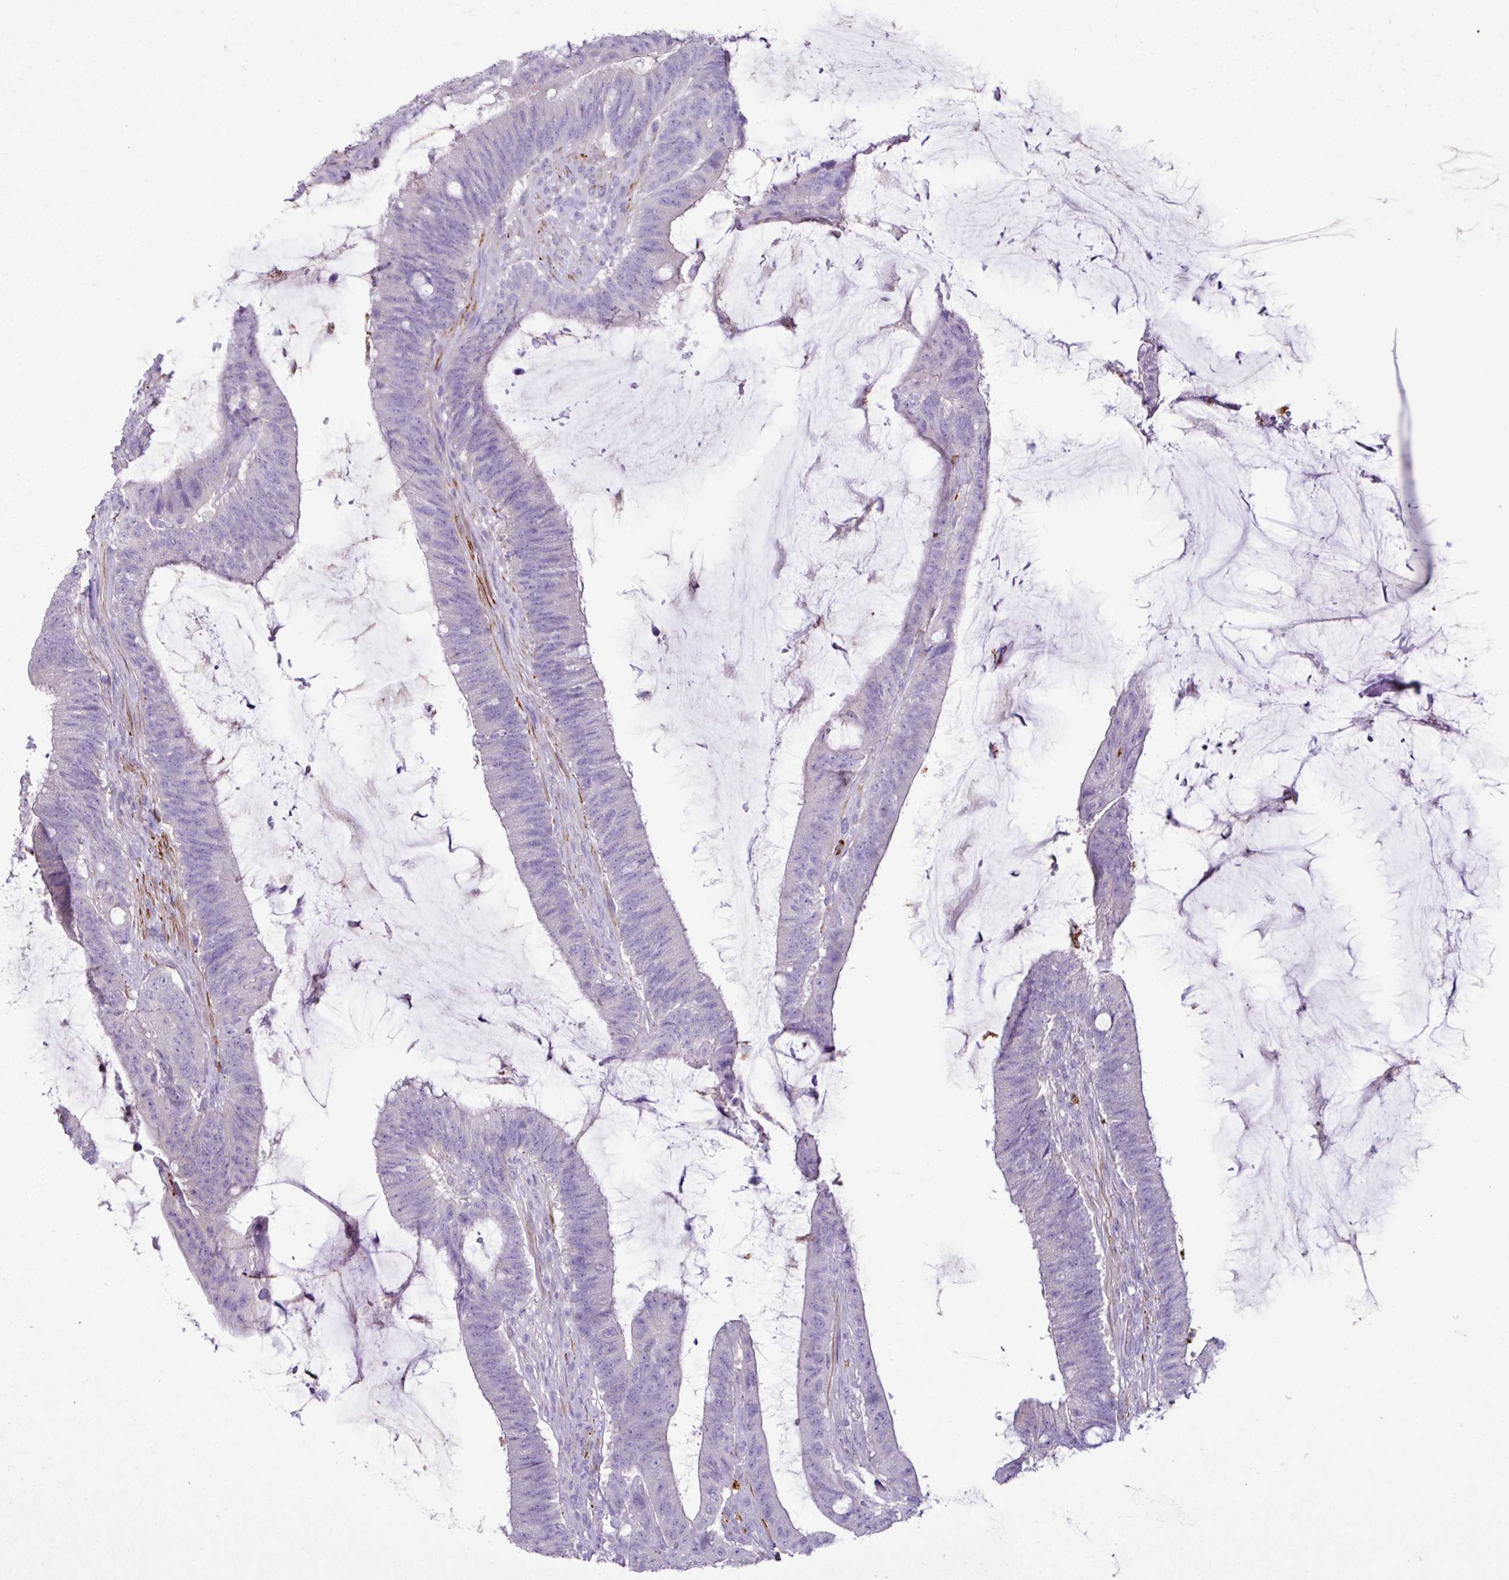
{"staining": {"intensity": "negative", "quantity": "none", "location": "none"}, "tissue": "colorectal cancer", "cell_type": "Tumor cells", "image_type": "cancer", "snomed": [{"axis": "morphology", "description": "Adenocarcinoma, NOS"}, {"axis": "topography", "description": "Colon"}], "caption": "High power microscopy photomicrograph of an immunohistochemistry image of colorectal cancer, revealing no significant staining in tumor cells.", "gene": "ZSCAN5A", "patient": {"sex": "female", "age": 43}}